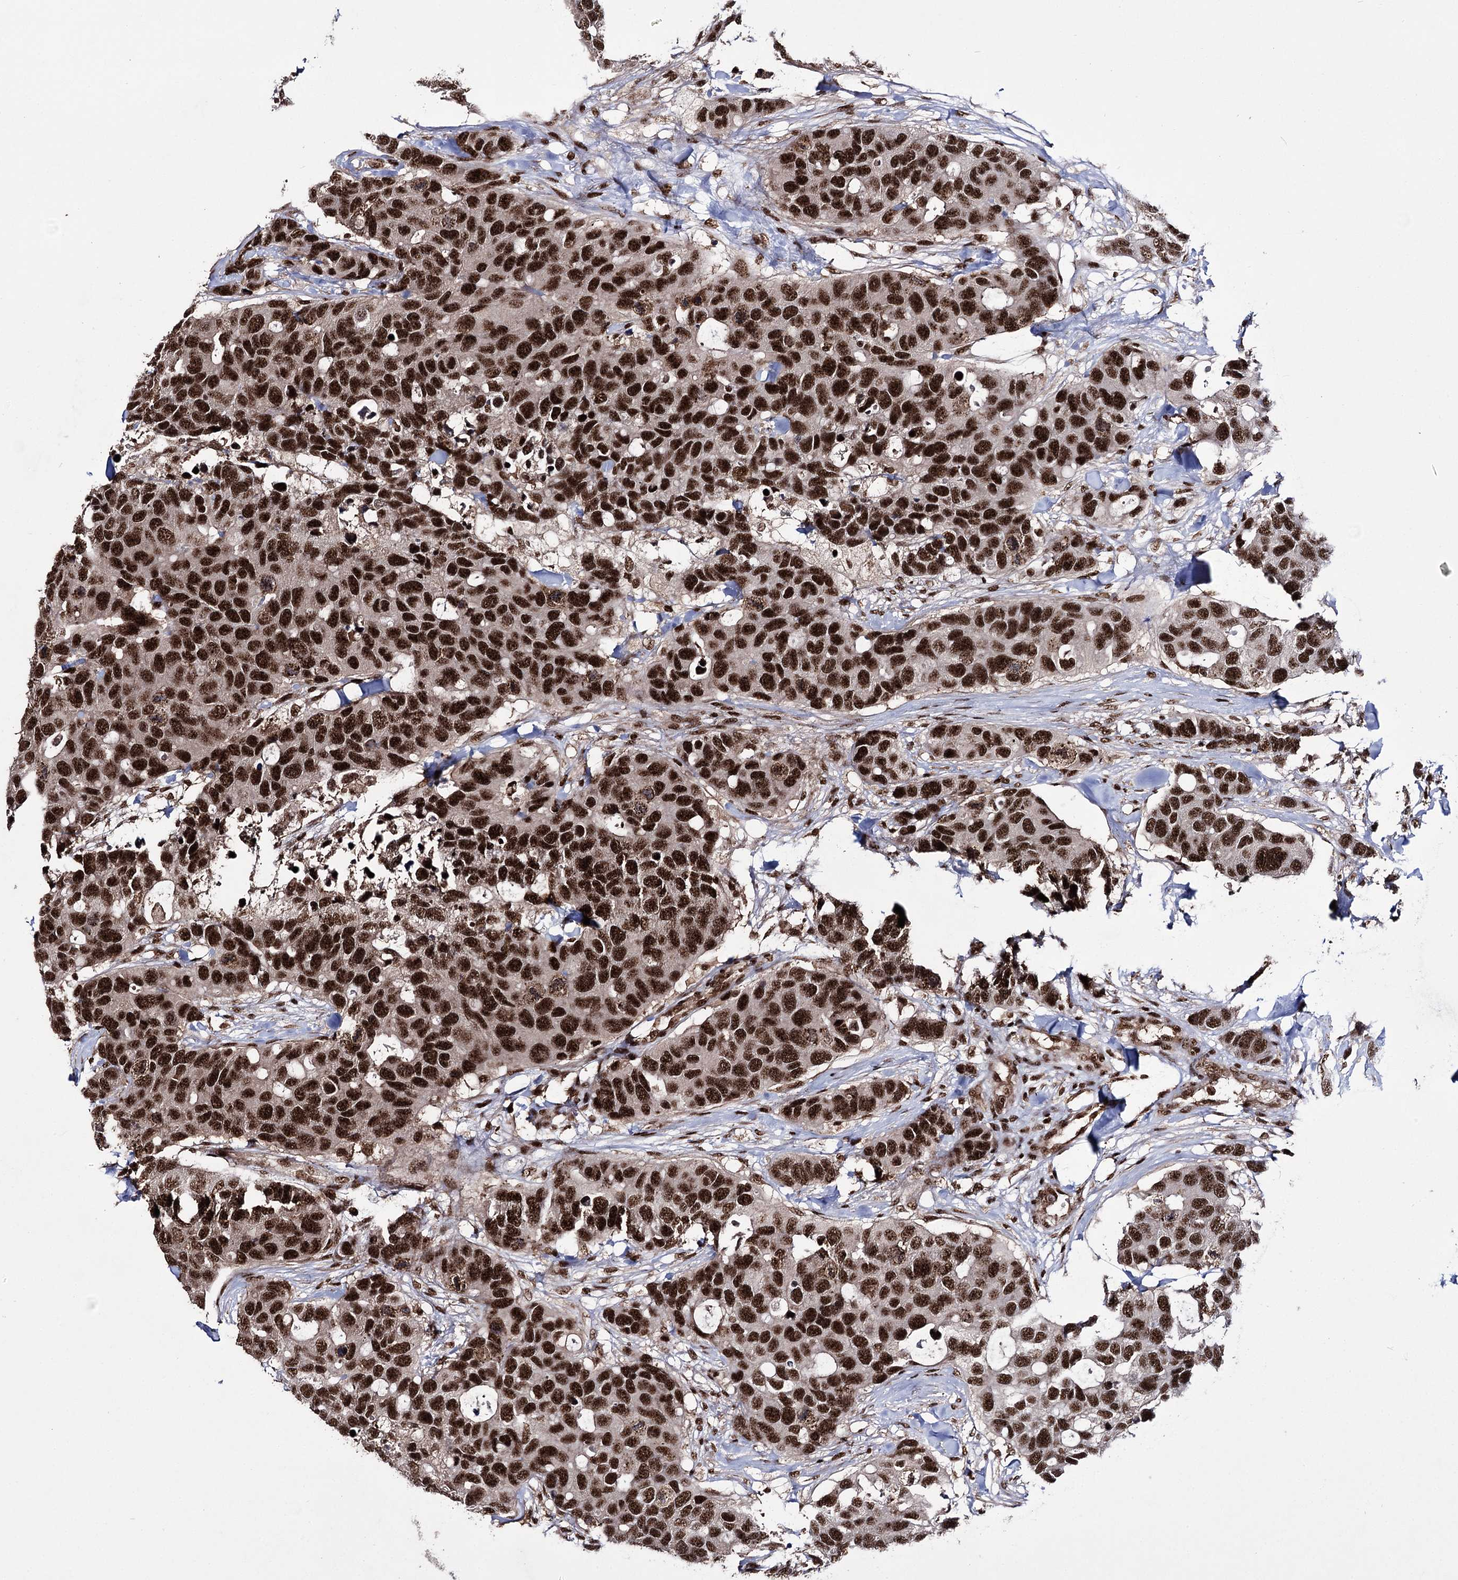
{"staining": {"intensity": "strong", "quantity": ">75%", "location": "nuclear"}, "tissue": "breast cancer", "cell_type": "Tumor cells", "image_type": "cancer", "snomed": [{"axis": "morphology", "description": "Duct carcinoma"}, {"axis": "topography", "description": "Breast"}], "caption": "The image exhibits immunohistochemical staining of intraductal carcinoma (breast). There is strong nuclear expression is appreciated in about >75% of tumor cells.", "gene": "PRPF40A", "patient": {"sex": "female", "age": 83}}